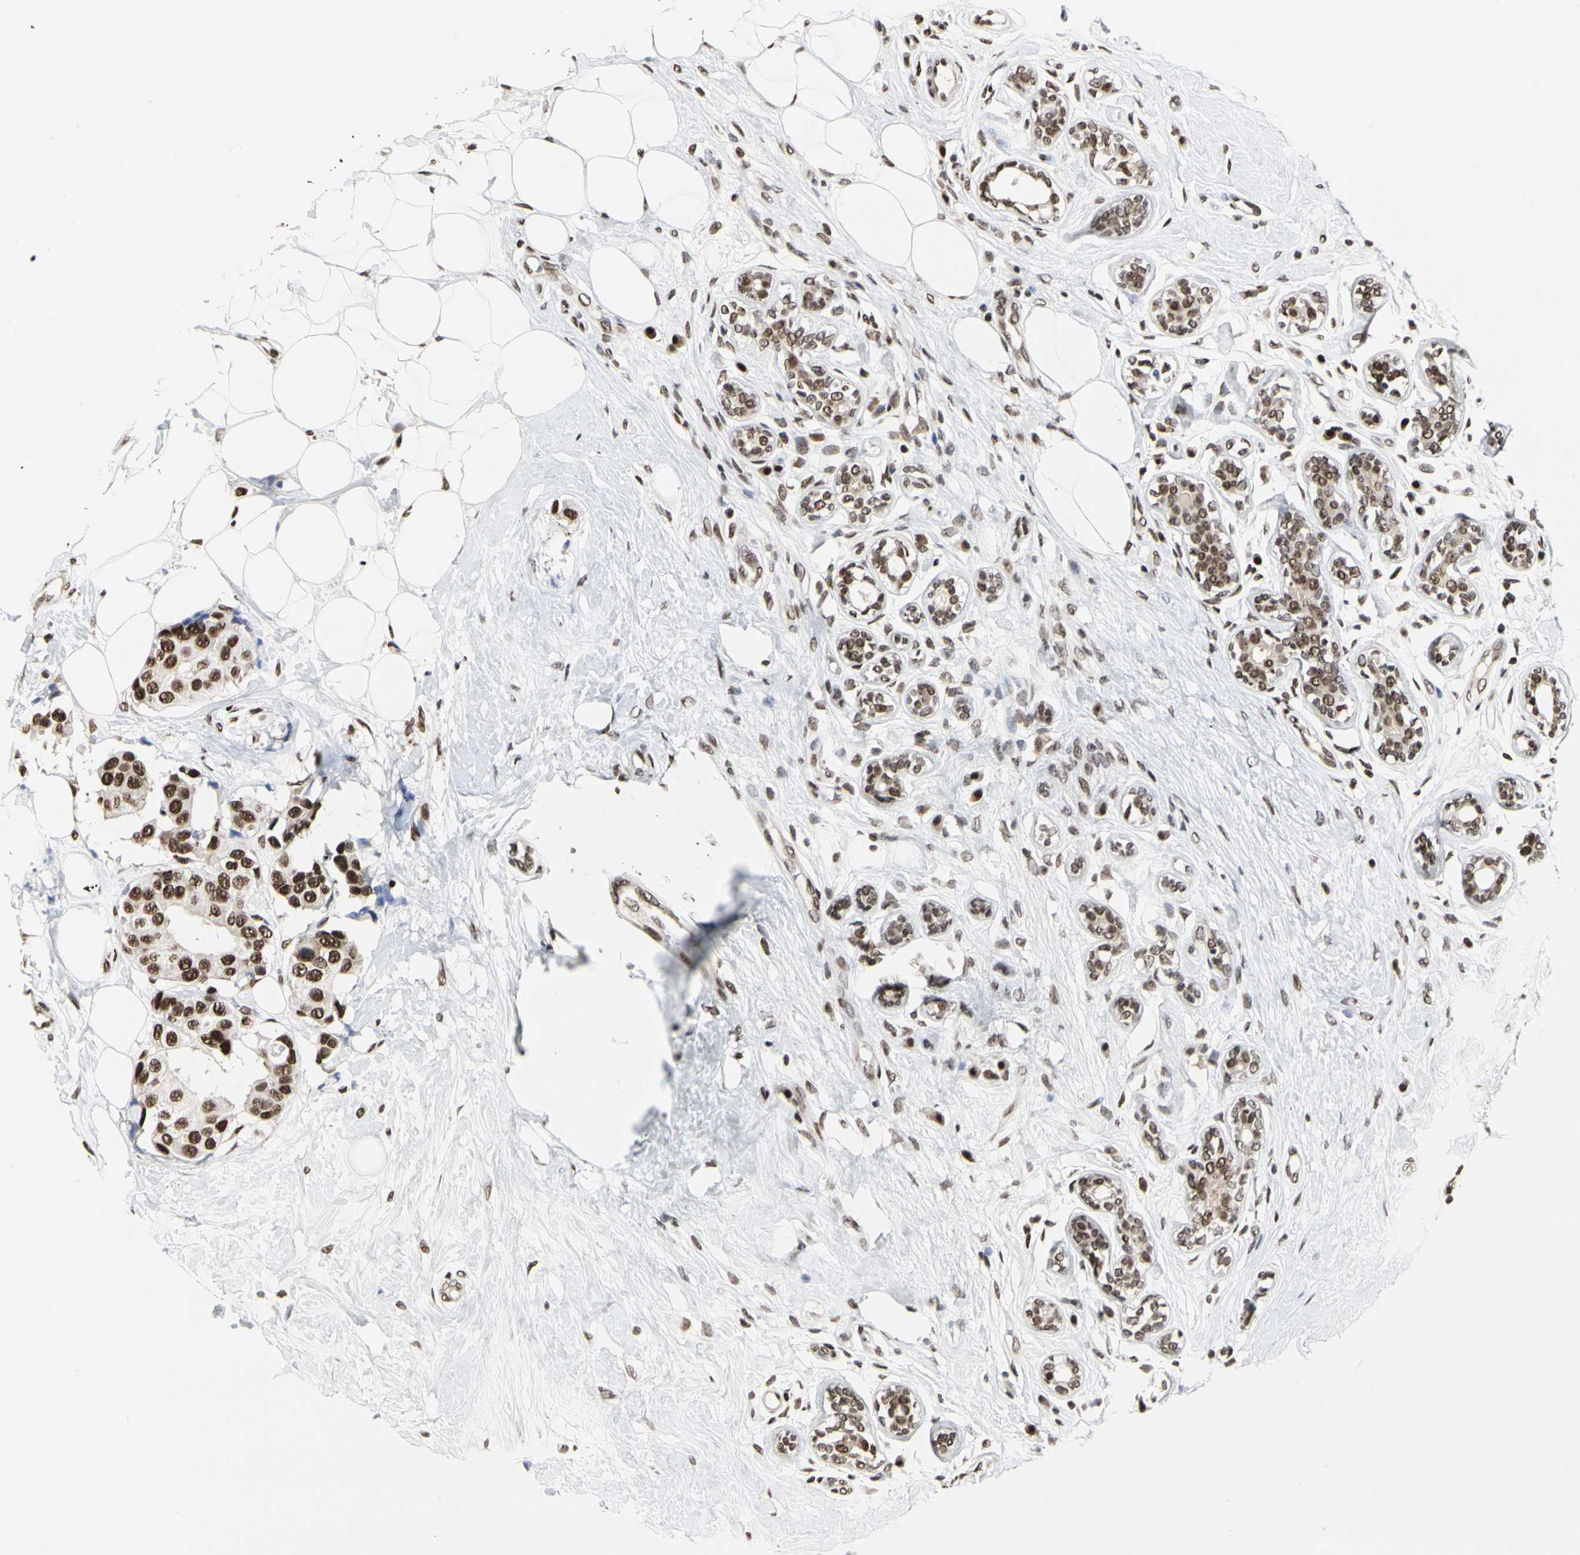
{"staining": {"intensity": "strong", "quantity": ">75%", "location": "nuclear"}, "tissue": "breast cancer", "cell_type": "Tumor cells", "image_type": "cancer", "snomed": [{"axis": "morphology", "description": "Normal tissue, NOS"}, {"axis": "morphology", "description": "Duct carcinoma"}, {"axis": "topography", "description": "Breast"}], "caption": "Protein staining demonstrates strong nuclear expression in approximately >75% of tumor cells in breast intraductal carcinoma.", "gene": "PRMT3", "patient": {"sex": "female", "age": 39}}